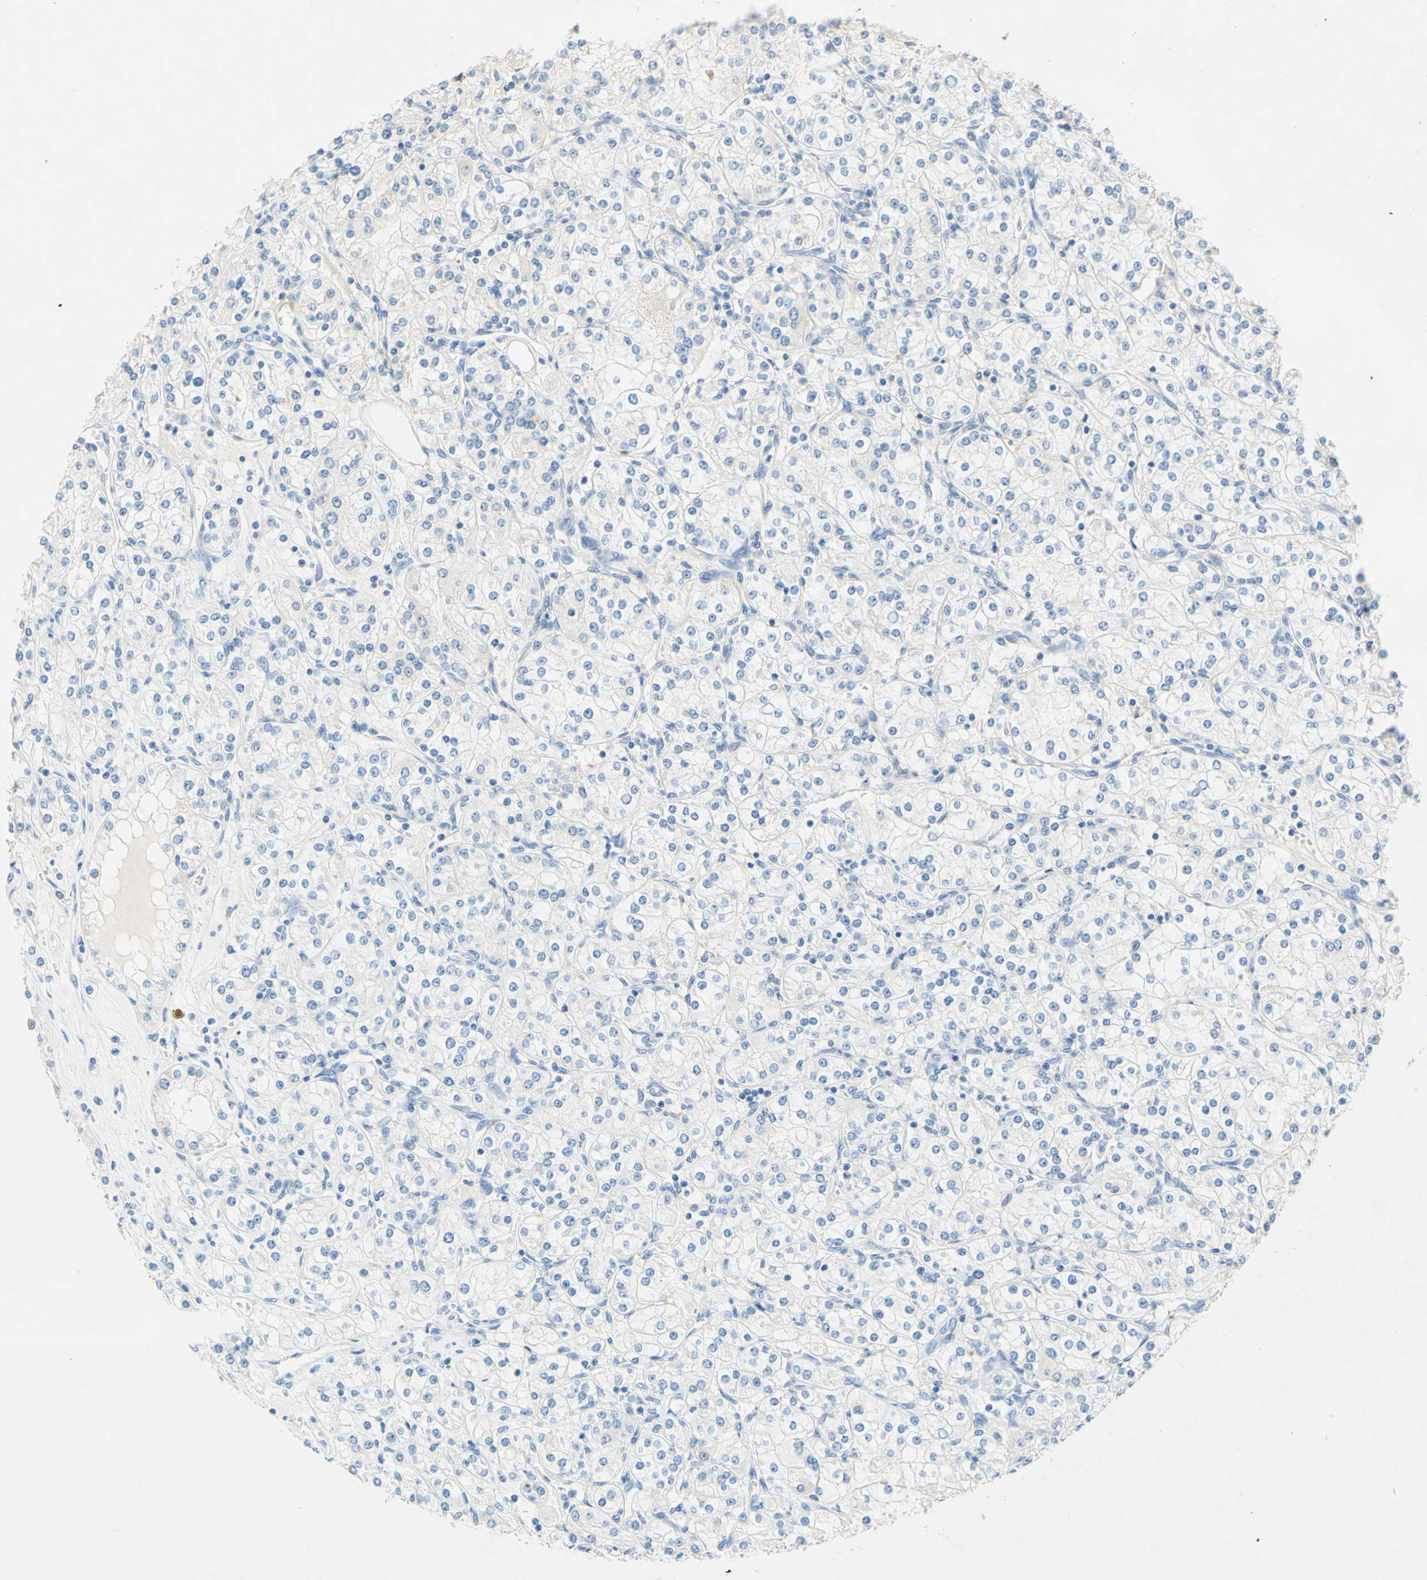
{"staining": {"intensity": "negative", "quantity": "none", "location": "none"}, "tissue": "renal cancer", "cell_type": "Tumor cells", "image_type": "cancer", "snomed": [{"axis": "morphology", "description": "Adenocarcinoma, NOS"}, {"axis": "topography", "description": "Kidney"}], "caption": "IHC of human adenocarcinoma (renal) displays no positivity in tumor cells.", "gene": "SLC46A1", "patient": {"sex": "male", "age": 77}}